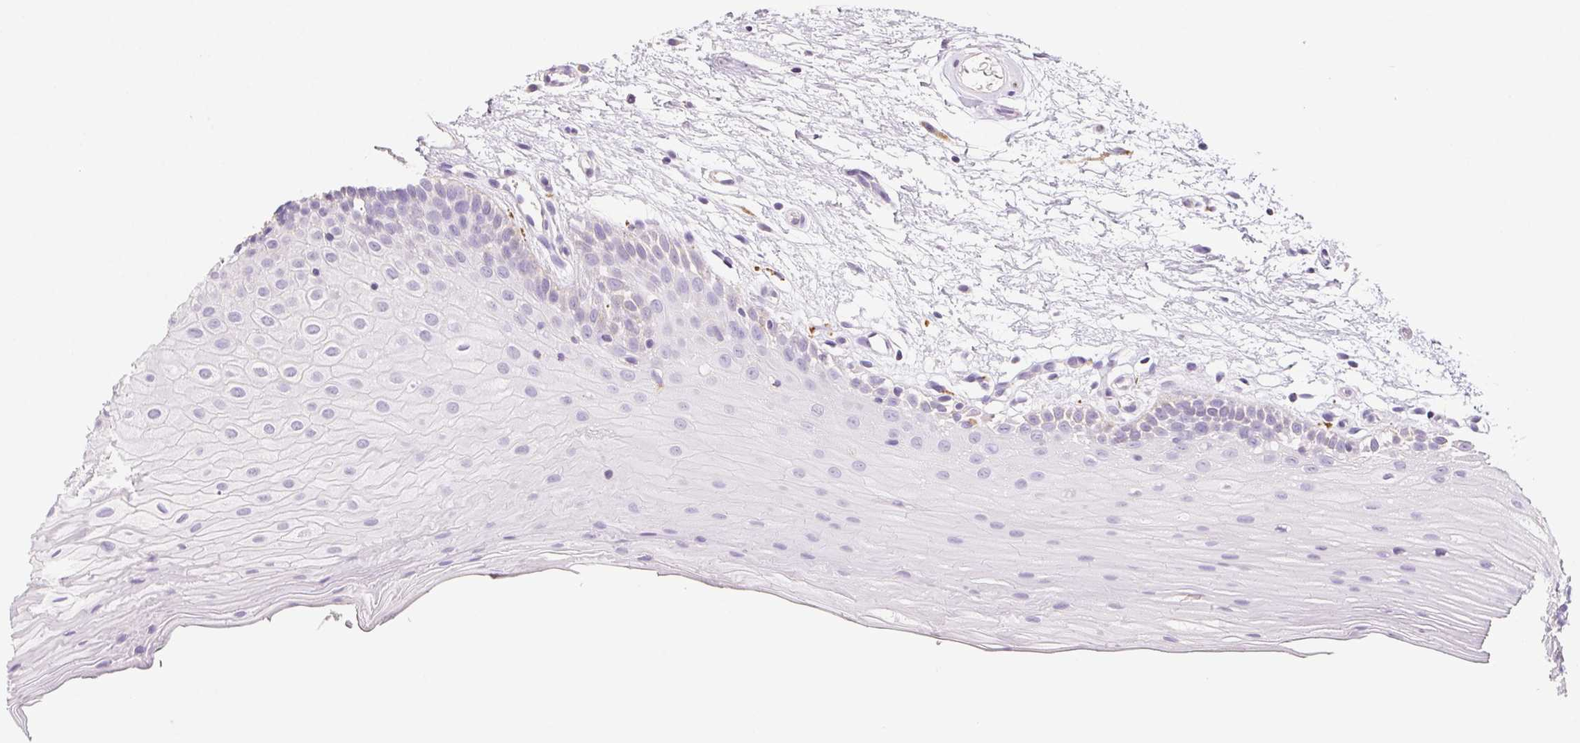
{"staining": {"intensity": "negative", "quantity": "none", "location": "none"}, "tissue": "oral mucosa", "cell_type": "Squamous epithelial cells", "image_type": "normal", "snomed": [{"axis": "morphology", "description": "Normal tissue, NOS"}, {"axis": "morphology", "description": "Squamous cell carcinoma, NOS"}, {"axis": "topography", "description": "Oral tissue"}, {"axis": "topography", "description": "Tounge, NOS"}, {"axis": "topography", "description": "Head-Neck"}], "caption": "The histopathology image reveals no staining of squamous epithelial cells in benign oral mucosa.", "gene": "LIPA", "patient": {"sex": "male", "age": 62}}